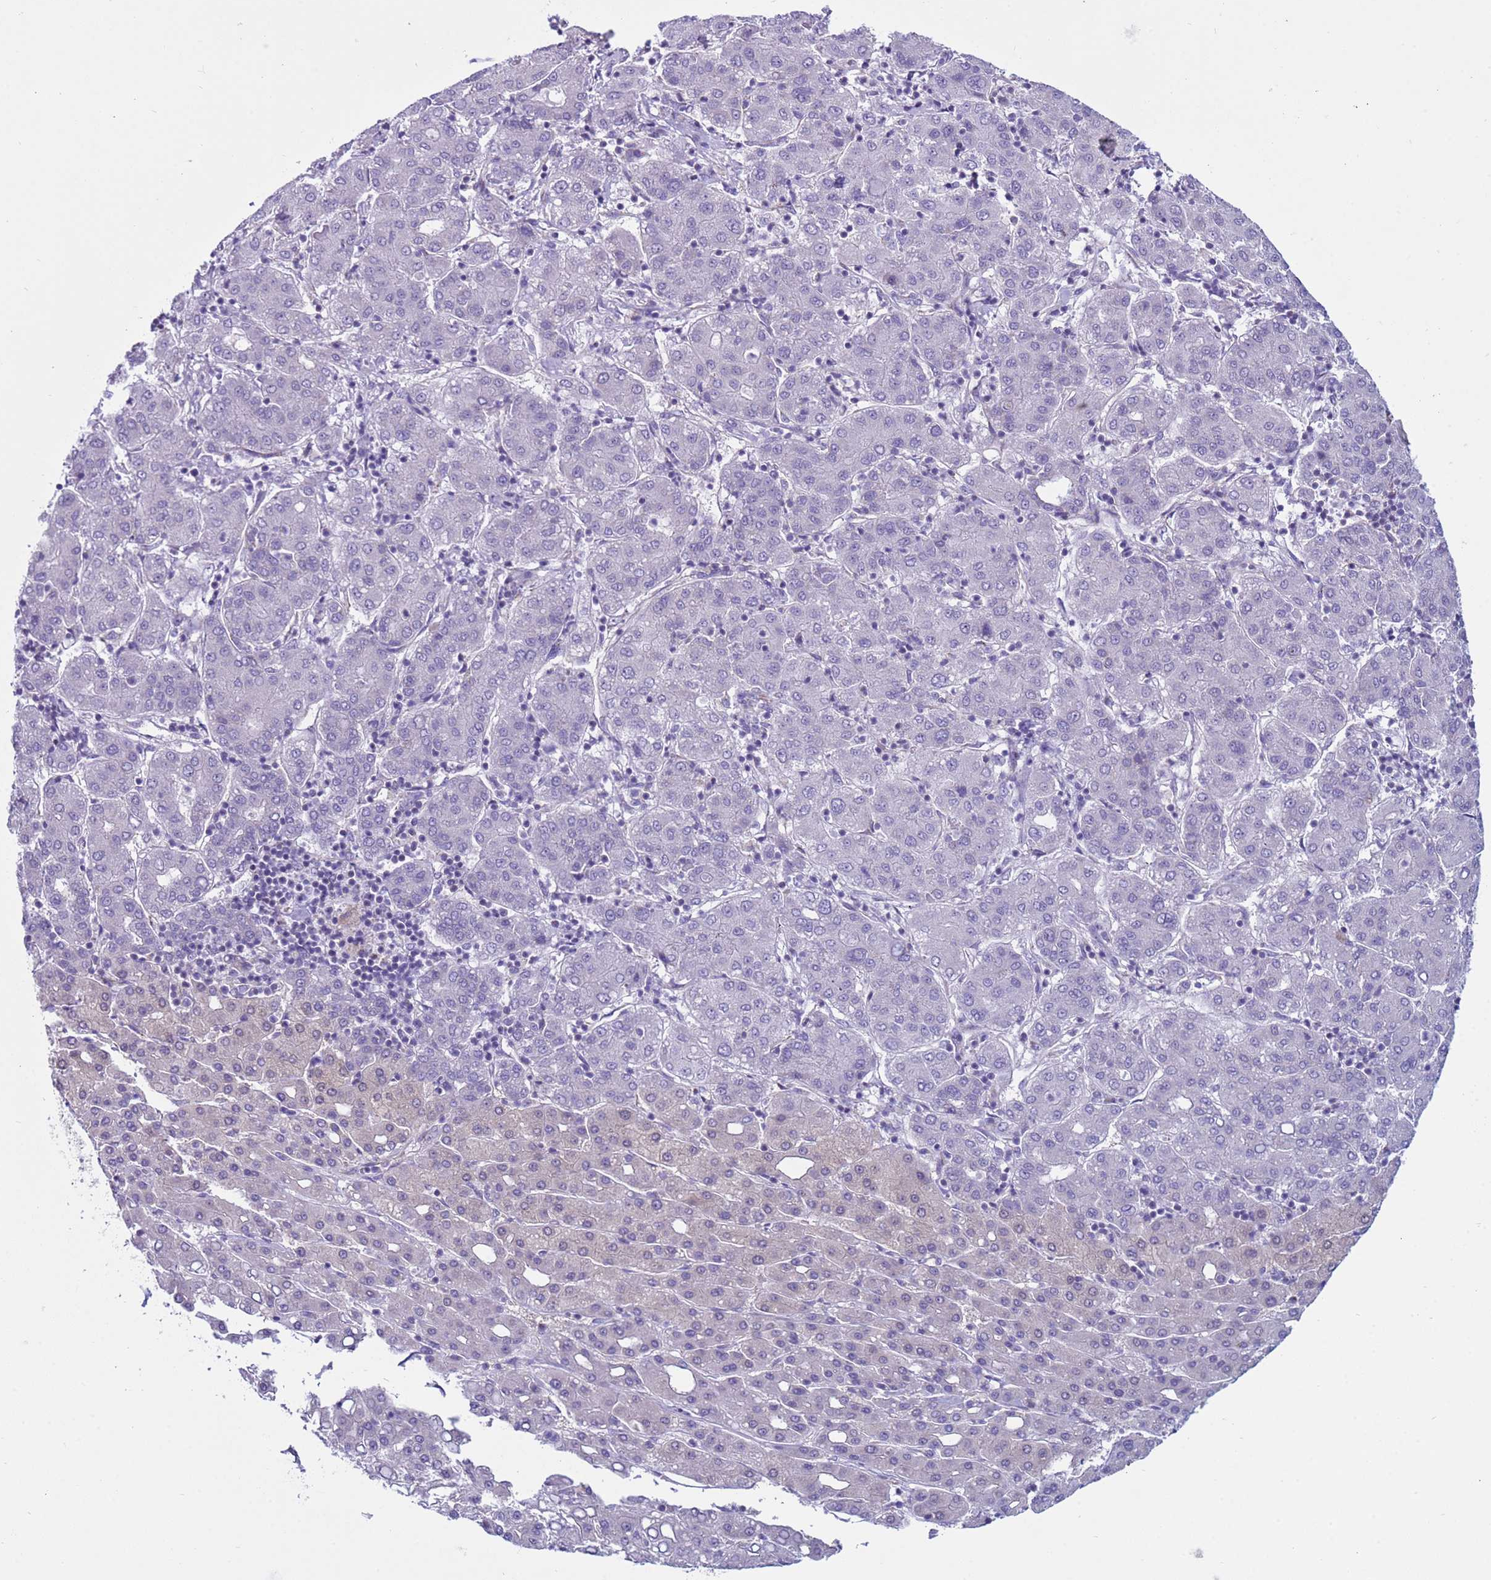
{"staining": {"intensity": "negative", "quantity": "none", "location": "none"}, "tissue": "liver cancer", "cell_type": "Tumor cells", "image_type": "cancer", "snomed": [{"axis": "morphology", "description": "Carcinoma, Hepatocellular, NOS"}, {"axis": "topography", "description": "Liver"}], "caption": "This is an immunohistochemistry image of human liver cancer. There is no positivity in tumor cells.", "gene": "NCALD", "patient": {"sex": "male", "age": 65}}